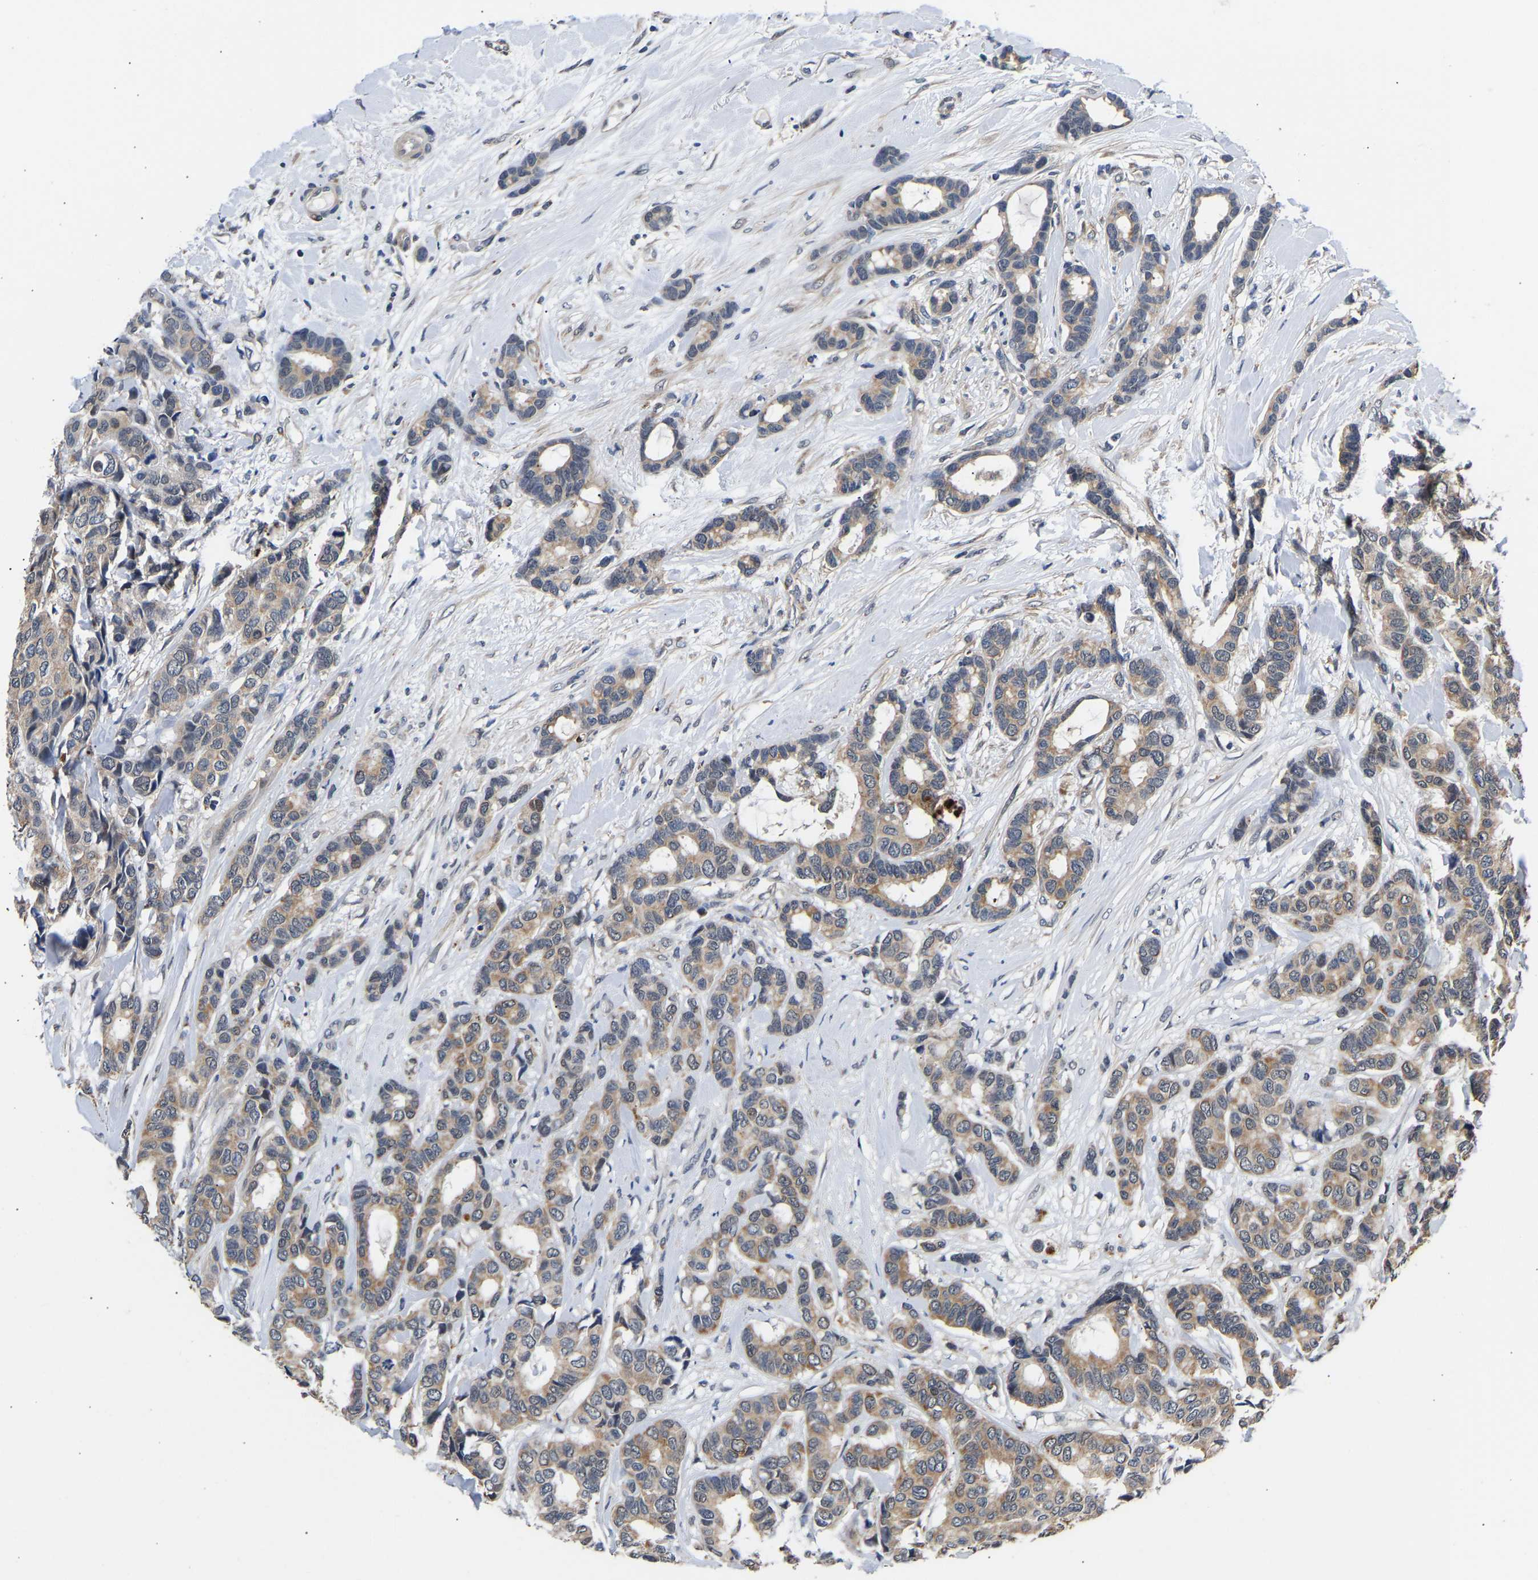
{"staining": {"intensity": "moderate", "quantity": "25%-75%", "location": "cytoplasmic/membranous"}, "tissue": "breast cancer", "cell_type": "Tumor cells", "image_type": "cancer", "snomed": [{"axis": "morphology", "description": "Duct carcinoma"}, {"axis": "topography", "description": "Breast"}], "caption": "Protein staining by immunohistochemistry displays moderate cytoplasmic/membranous staining in approximately 25%-75% of tumor cells in infiltrating ductal carcinoma (breast).", "gene": "METTL16", "patient": {"sex": "female", "age": 87}}